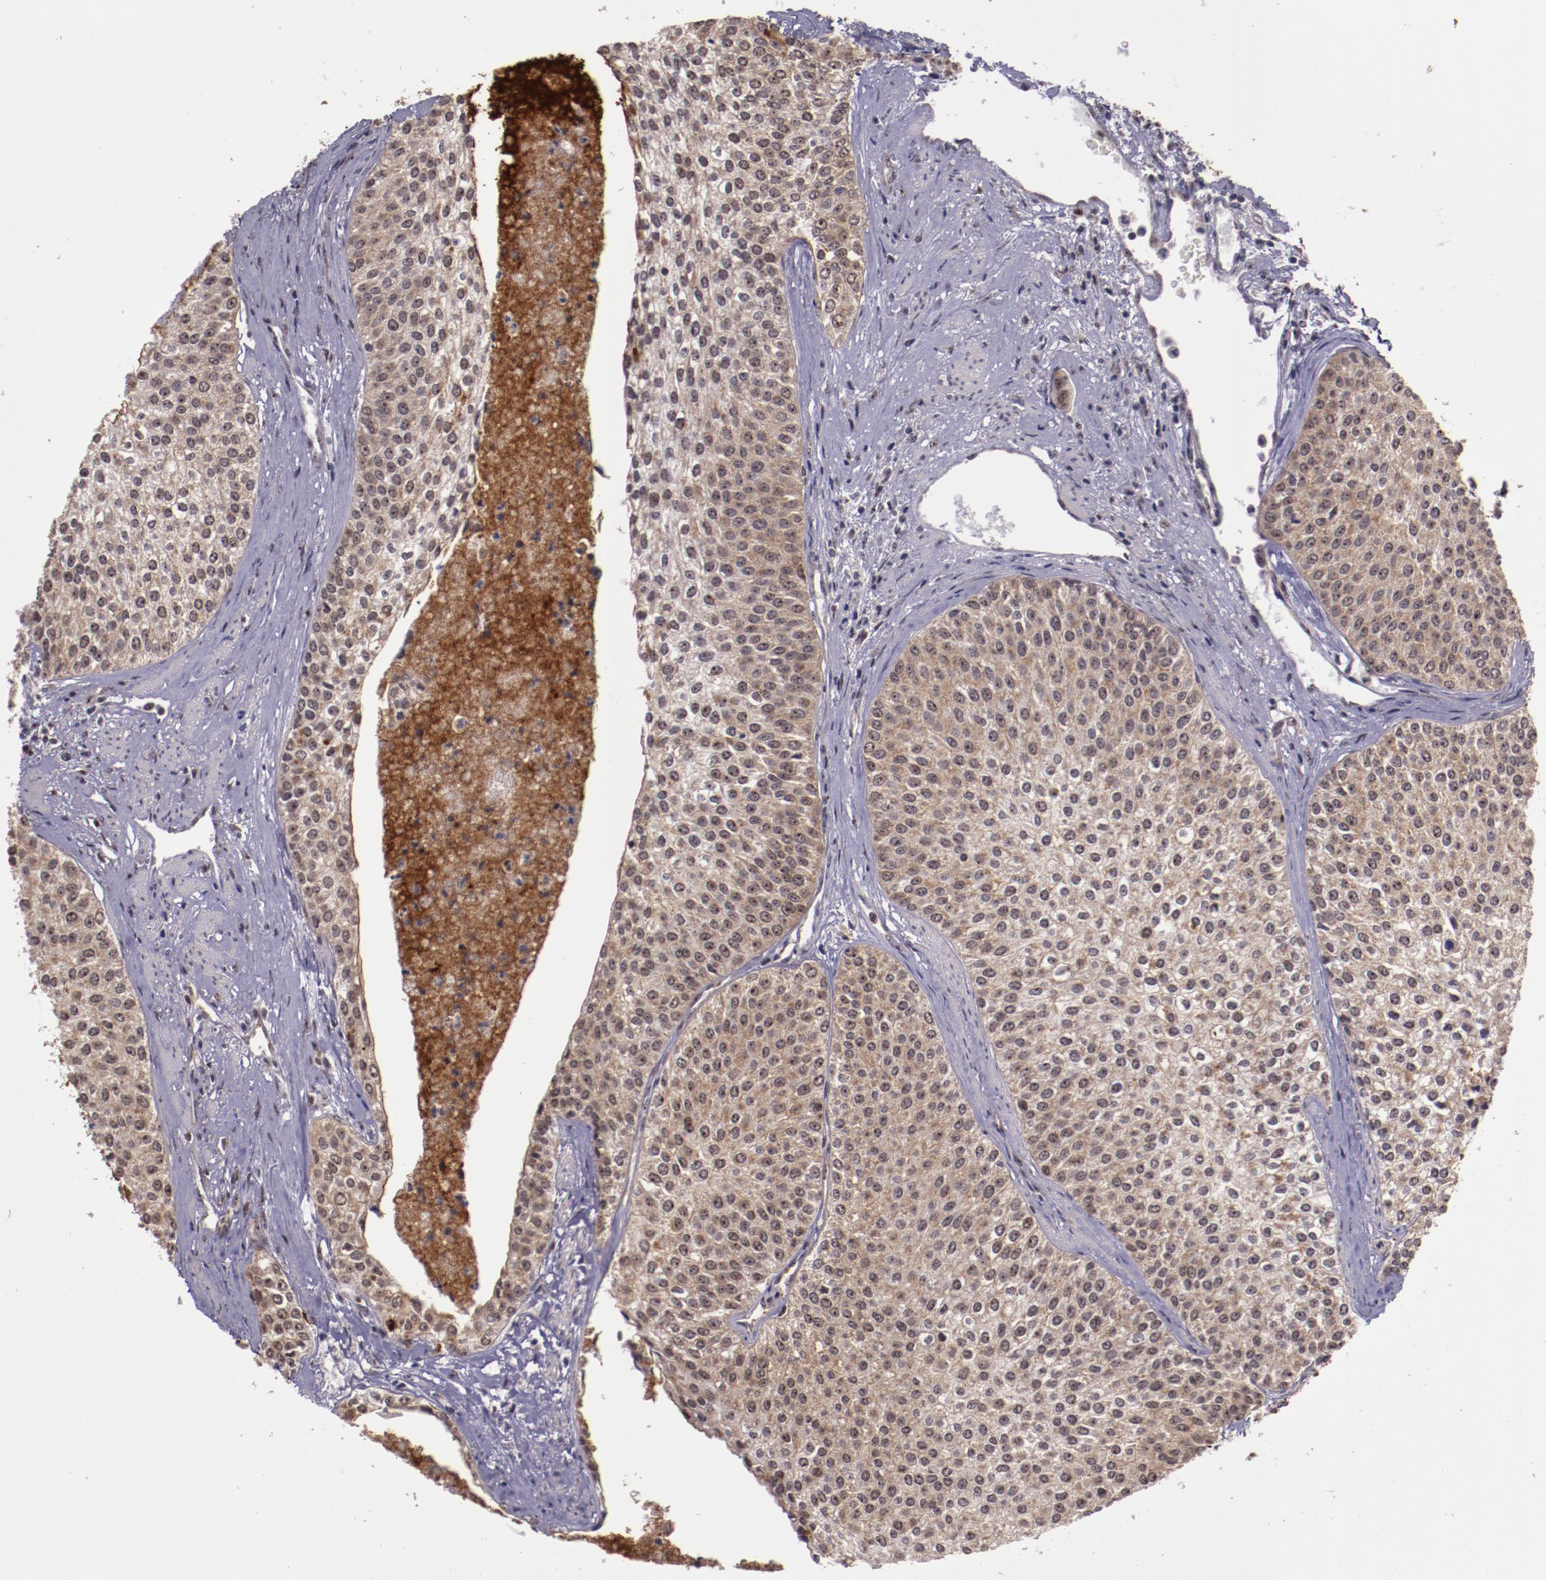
{"staining": {"intensity": "weak", "quantity": ">75%", "location": "cytoplasmic/membranous"}, "tissue": "urothelial cancer", "cell_type": "Tumor cells", "image_type": "cancer", "snomed": [{"axis": "morphology", "description": "Urothelial carcinoma, Low grade"}, {"axis": "topography", "description": "Urinary bladder"}], "caption": "Urothelial cancer stained with a protein marker reveals weak staining in tumor cells.", "gene": "CECR2", "patient": {"sex": "female", "age": 73}}